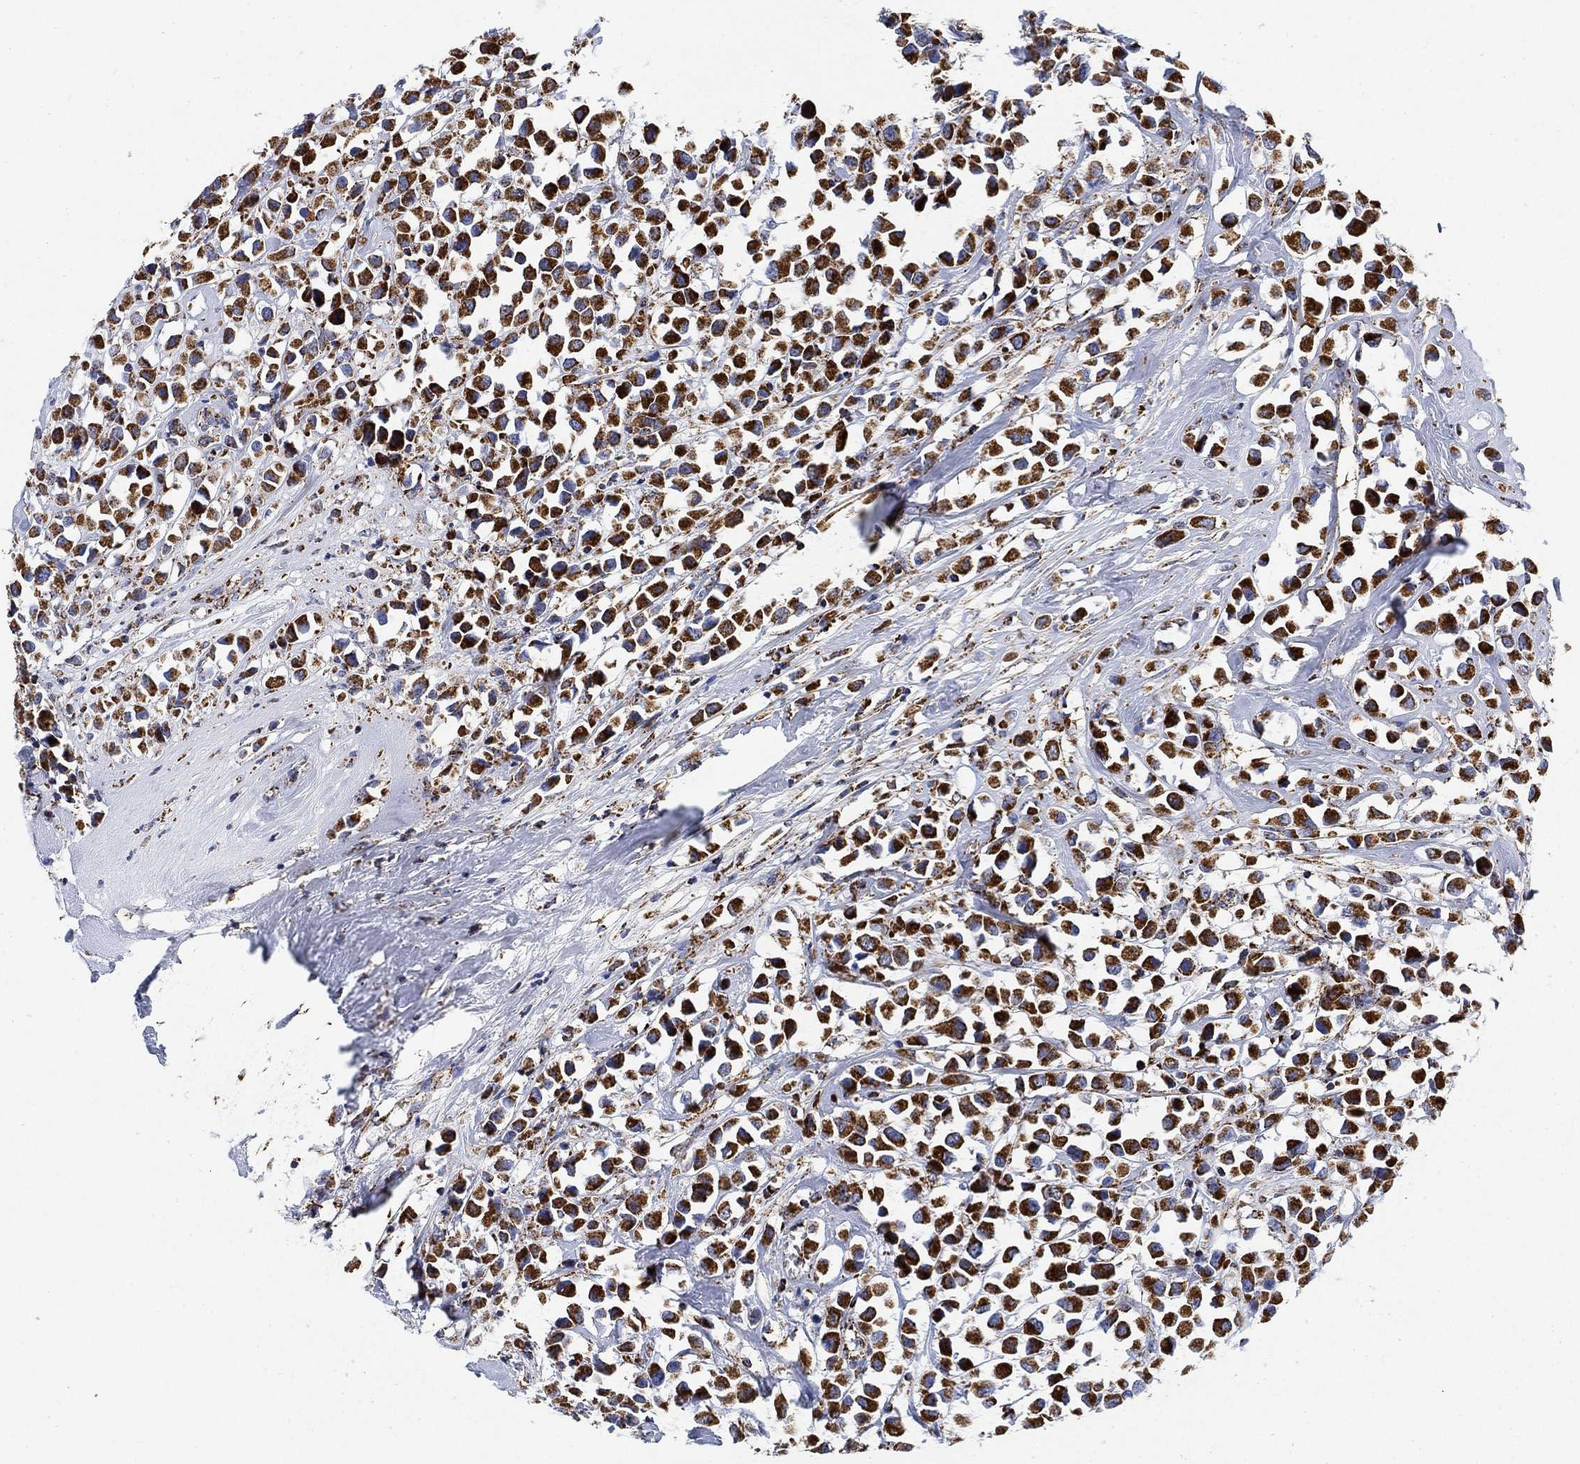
{"staining": {"intensity": "strong", "quantity": ">75%", "location": "cytoplasmic/membranous"}, "tissue": "breast cancer", "cell_type": "Tumor cells", "image_type": "cancer", "snomed": [{"axis": "morphology", "description": "Duct carcinoma"}, {"axis": "topography", "description": "Breast"}], "caption": "High-power microscopy captured an immunohistochemistry (IHC) histopathology image of breast cancer, revealing strong cytoplasmic/membranous staining in about >75% of tumor cells.", "gene": "NDUFS3", "patient": {"sex": "female", "age": 61}}